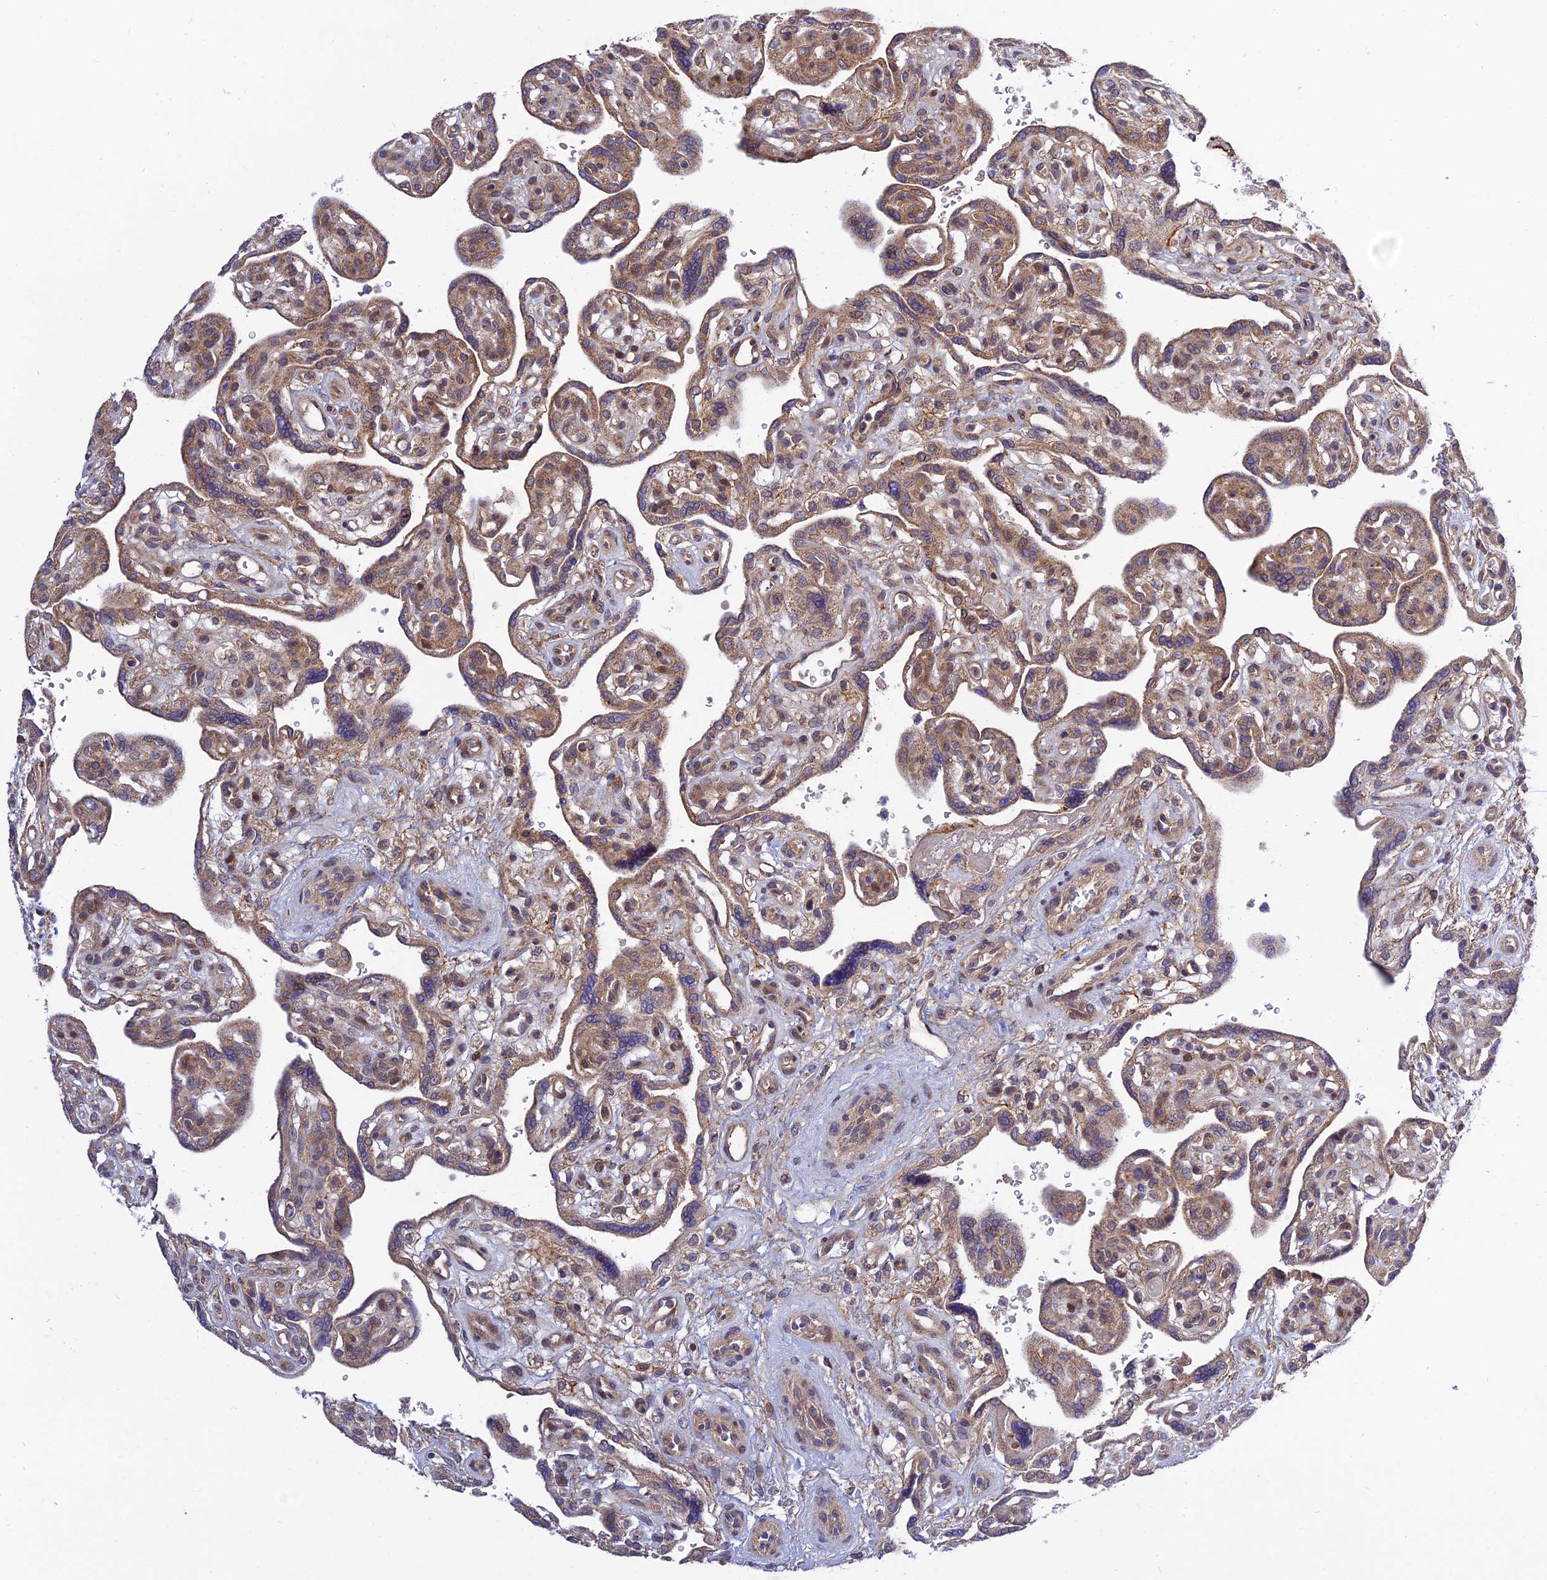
{"staining": {"intensity": "moderate", "quantity": ">75%", "location": "cytoplasmic/membranous"}, "tissue": "placenta", "cell_type": "Trophoblastic cells", "image_type": "normal", "snomed": [{"axis": "morphology", "description": "Normal tissue, NOS"}, {"axis": "topography", "description": "Placenta"}], "caption": "An immunohistochemistry photomicrograph of benign tissue is shown. Protein staining in brown labels moderate cytoplasmic/membranous positivity in placenta within trophoblastic cells. (DAB = brown stain, brightfield microscopy at high magnification).", "gene": "PLEKHG2", "patient": {"sex": "female", "age": 39}}